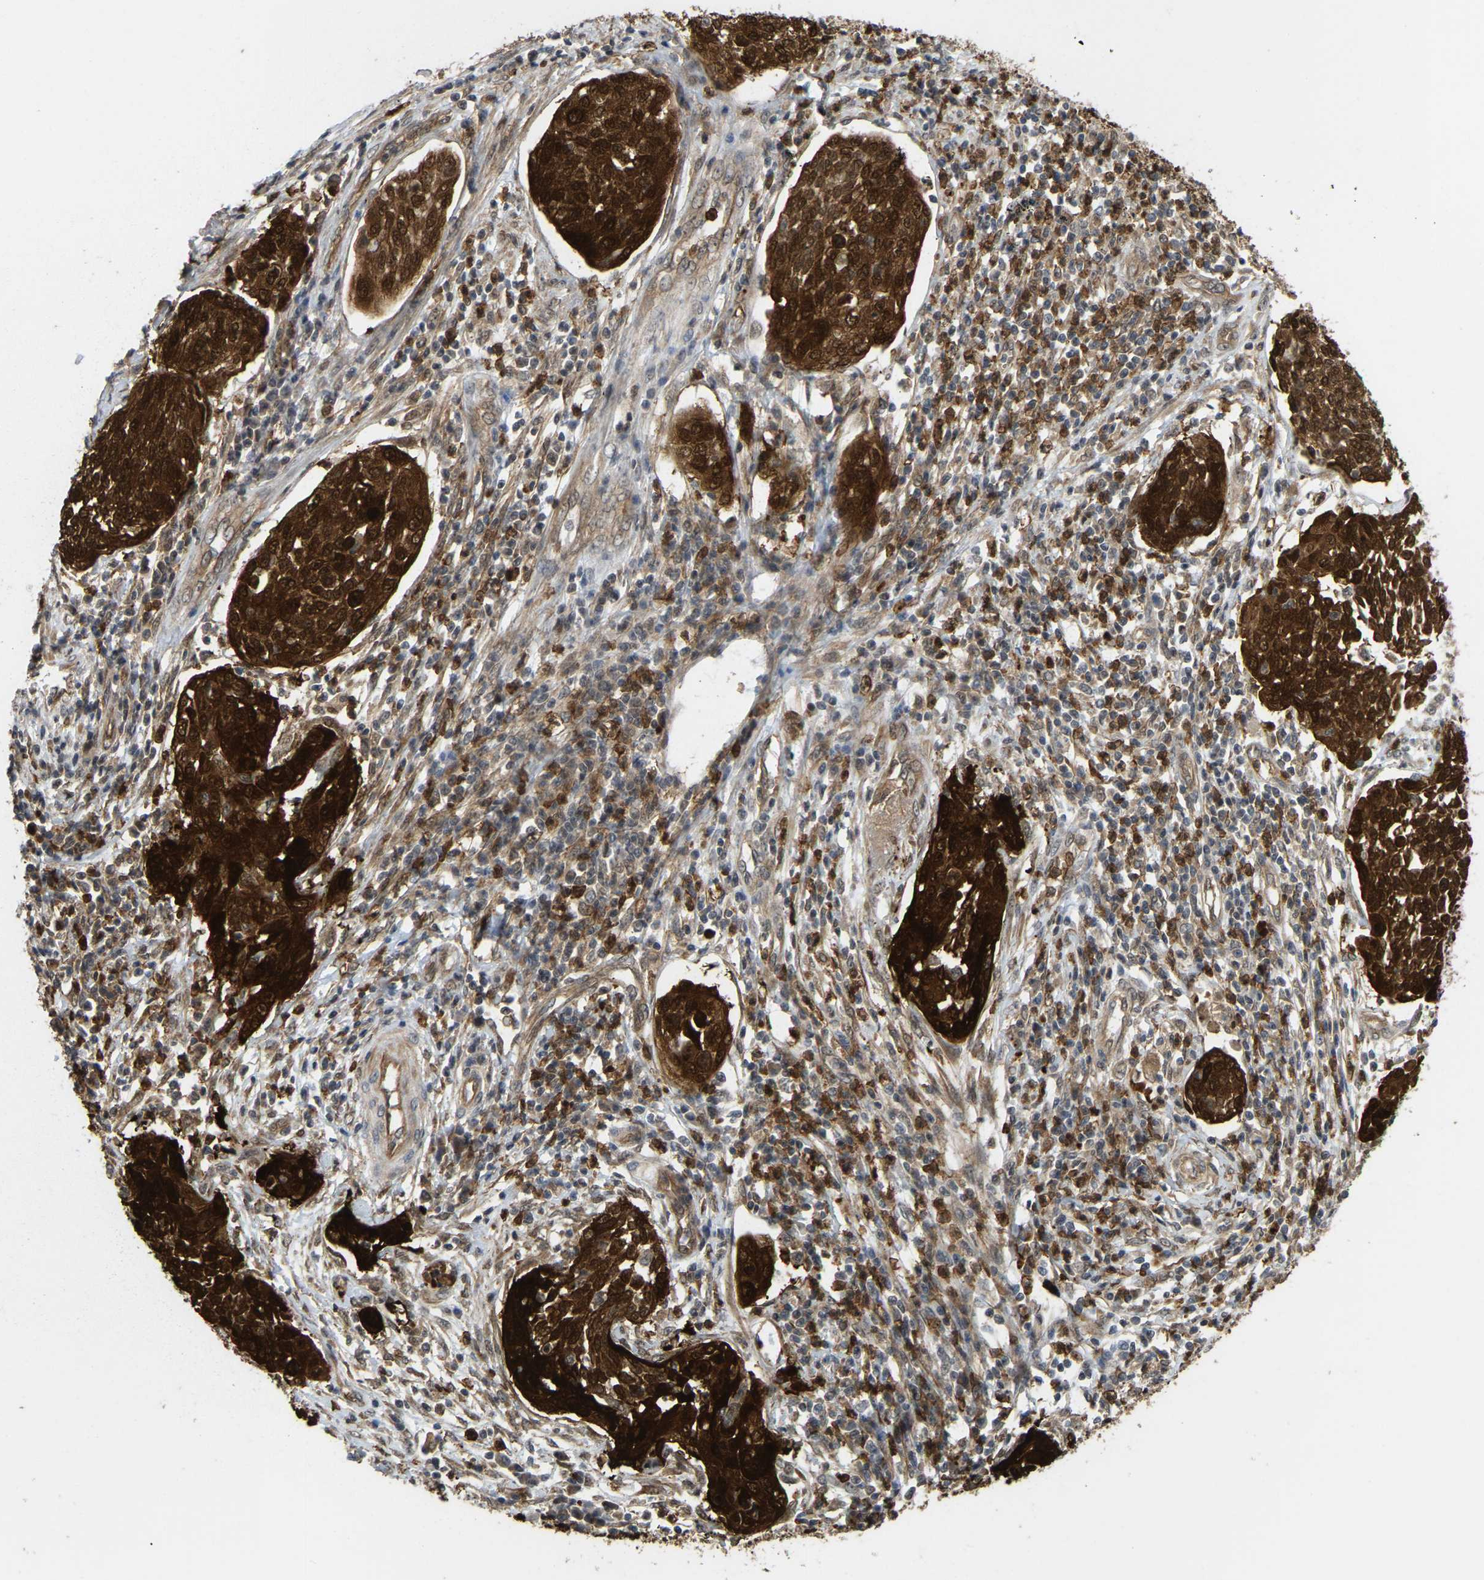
{"staining": {"intensity": "strong", "quantity": ">75%", "location": "cytoplasmic/membranous"}, "tissue": "cervical cancer", "cell_type": "Tumor cells", "image_type": "cancer", "snomed": [{"axis": "morphology", "description": "Squamous cell carcinoma, NOS"}, {"axis": "topography", "description": "Cervix"}], "caption": "Protein expression analysis of cervical squamous cell carcinoma demonstrates strong cytoplasmic/membranous expression in about >75% of tumor cells. The protein is shown in brown color, while the nuclei are stained blue.", "gene": "SERPINB5", "patient": {"sex": "female", "age": 34}}